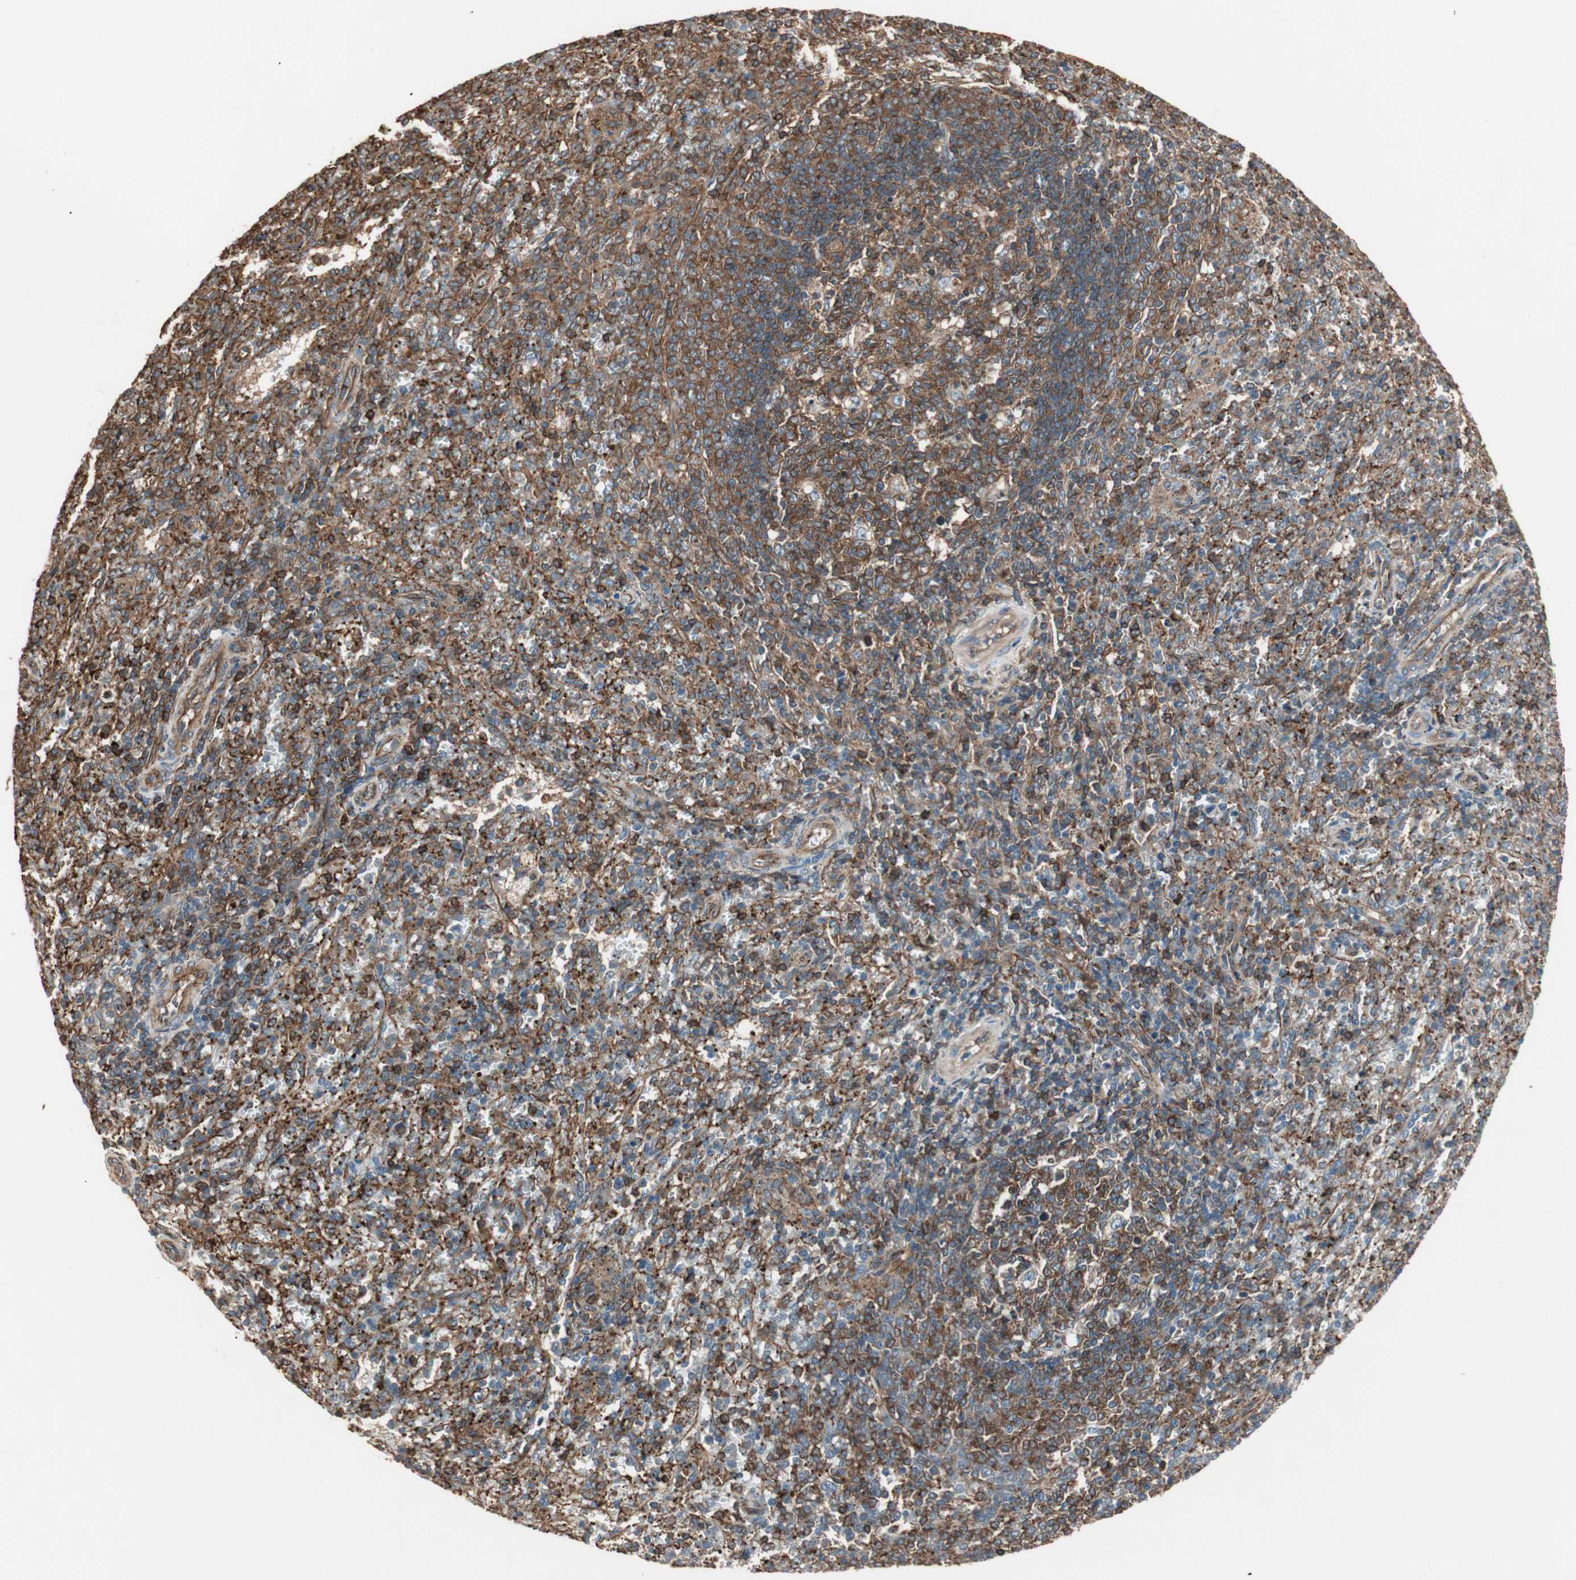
{"staining": {"intensity": "strong", "quantity": "25%-75%", "location": "cytoplasmic/membranous"}, "tissue": "spleen", "cell_type": "Cells in red pulp", "image_type": "normal", "snomed": [{"axis": "morphology", "description": "Normal tissue, NOS"}, {"axis": "topography", "description": "Spleen"}], "caption": "The photomicrograph demonstrates a brown stain indicating the presence of a protein in the cytoplasmic/membranous of cells in red pulp in spleen. (Stains: DAB (3,3'-diaminobenzidine) in brown, nuclei in blue, Microscopy: brightfield microscopy at high magnification).", "gene": "TCP11L1", "patient": {"sex": "female", "age": 10}}